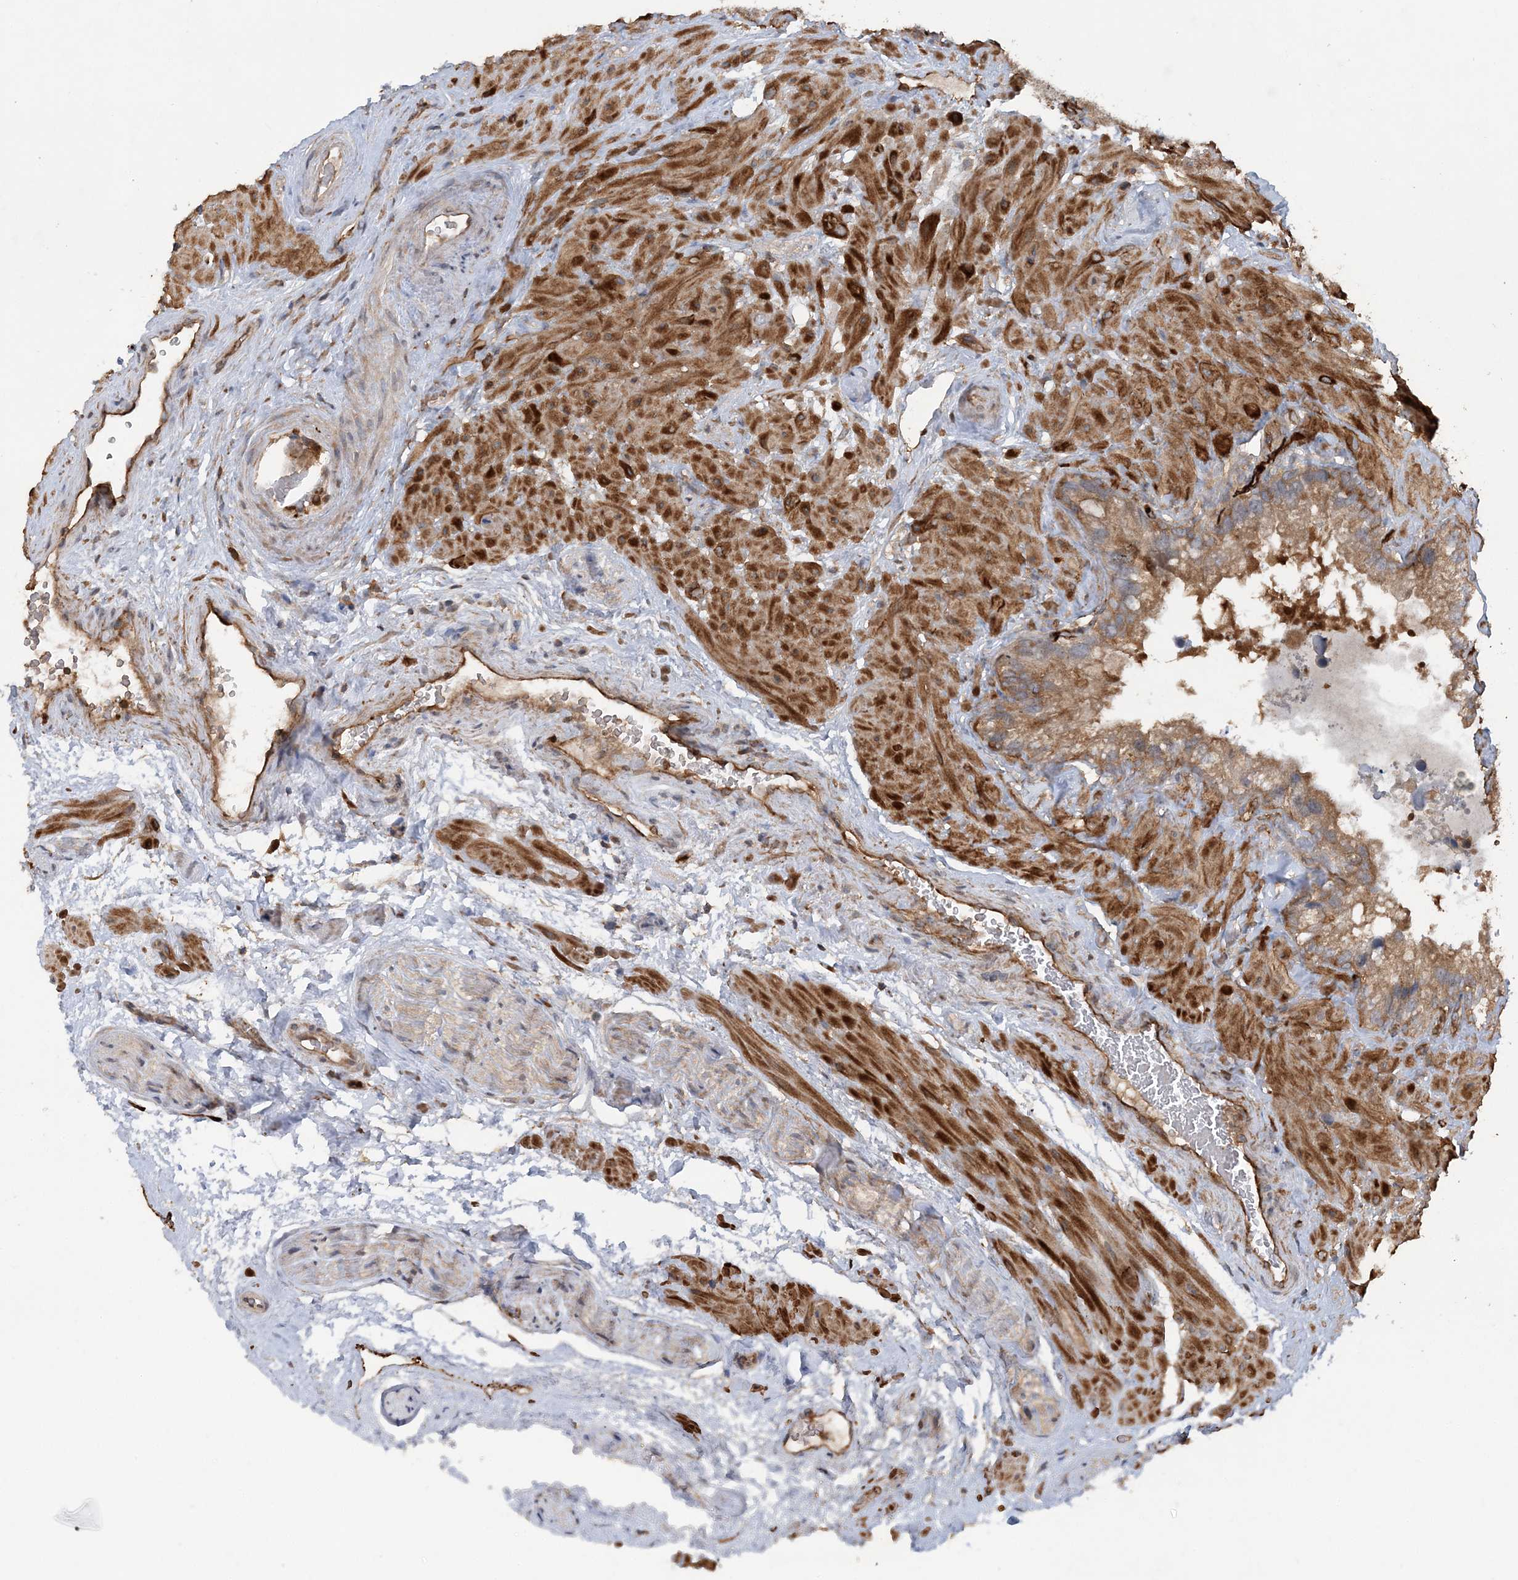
{"staining": {"intensity": "moderate", "quantity": ">75%", "location": "cytoplasmic/membranous"}, "tissue": "seminal vesicle", "cell_type": "Glandular cells", "image_type": "normal", "snomed": [{"axis": "morphology", "description": "Normal tissue, NOS"}, {"axis": "topography", "description": "Prostate"}, {"axis": "topography", "description": "Seminal veicle"}], "caption": "The immunohistochemical stain shows moderate cytoplasmic/membranous expression in glandular cells of unremarkable seminal vesicle. (Brightfield microscopy of DAB IHC at high magnification).", "gene": "ACAP2", "patient": {"sex": "male", "age": 68}}